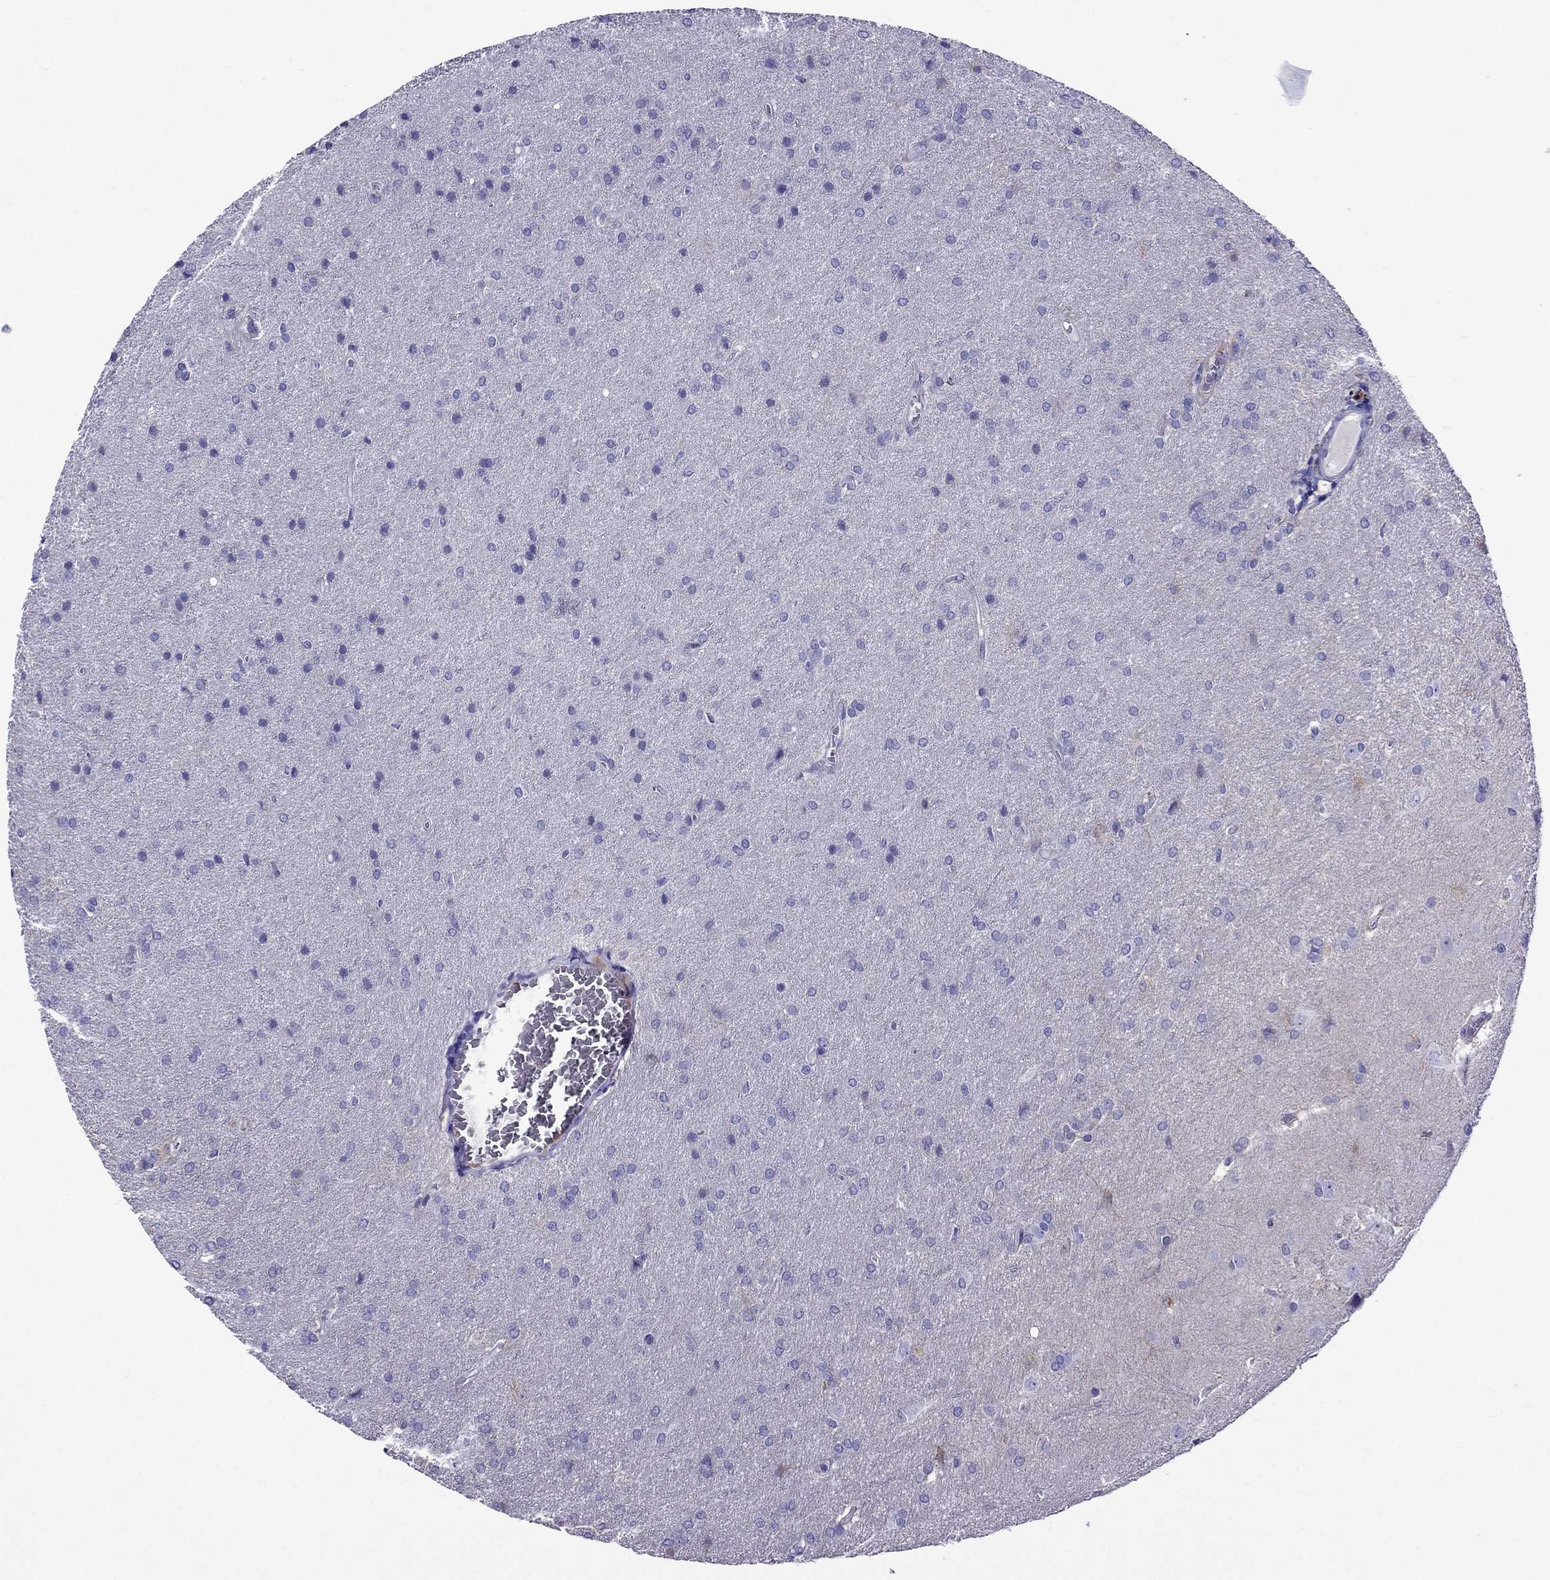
{"staining": {"intensity": "negative", "quantity": "none", "location": "none"}, "tissue": "glioma", "cell_type": "Tumor cells", "image_type": "cancer", "snomed": [{"axis": "morphology", "description": "Glioma, malignant, Low grade"}, {"axis": "topography", "description": "Brain"}], "caption": "Immunohistochemical staining of human malignant low-grade glioma shows no significant positivity in tumor cells. (DAB immunohistochemistry visualized using brightfield microscopy, high magnification).", "gene": "CRYBA1", "patient": {"sex": "female", "age": 32}}